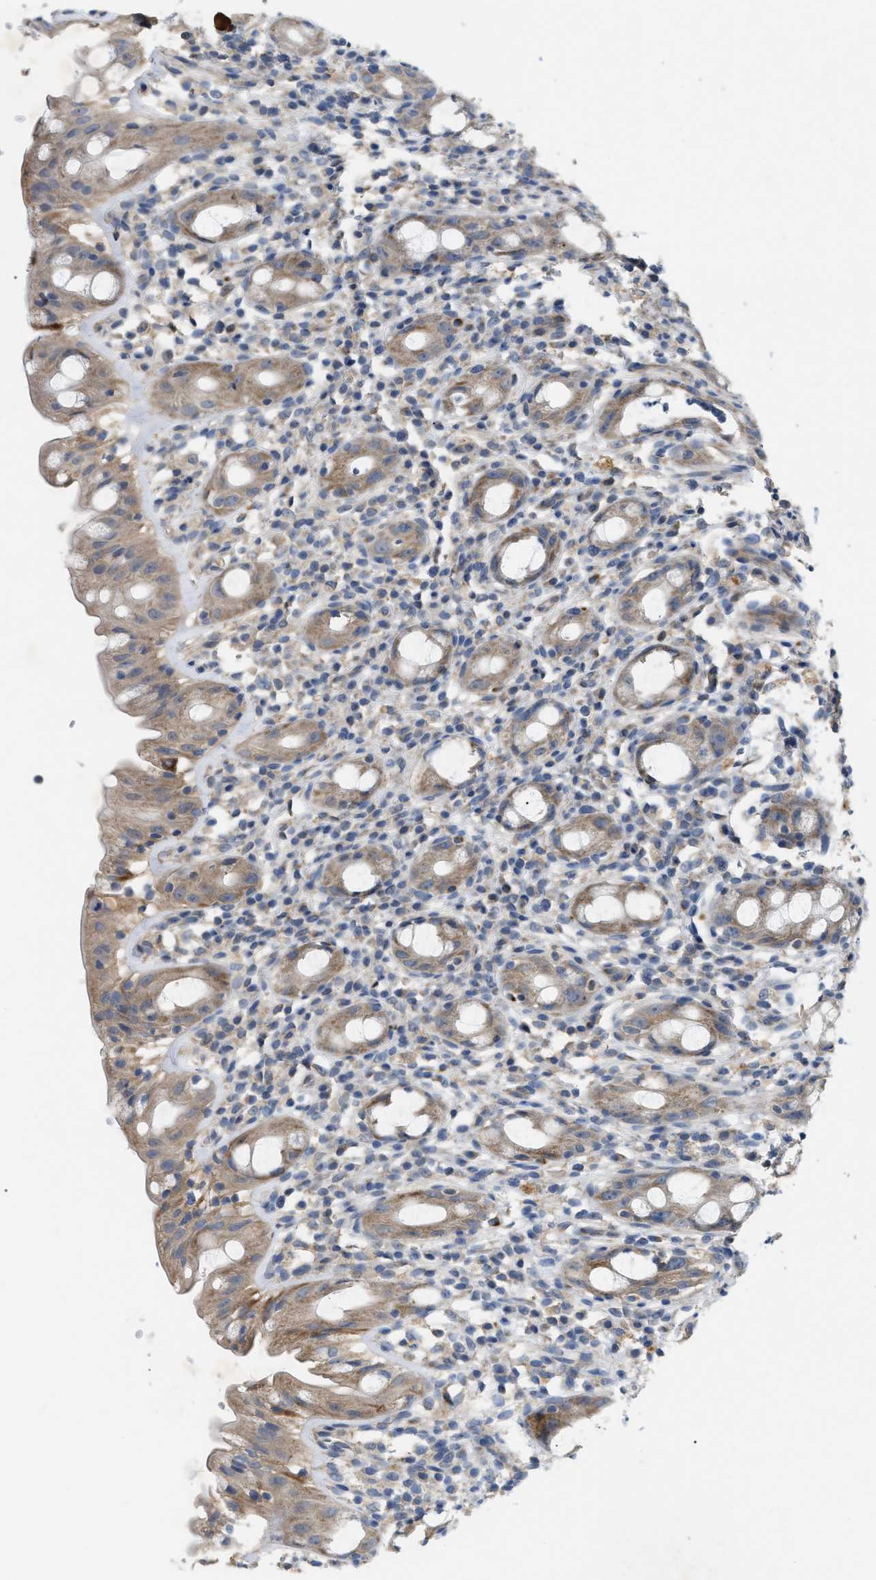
{"staining": {"intensity": "moderate", "quantity": ">75%", "location": "cytoplasmic/membranous"}, "tissue": "rectum", "cell_type": "Glandular cells", "image_type": "normal", "snomed": [{"axis": "morphology", "description": "Normal tissue, NOS"}, {"axis": "topography", "description": "Rectum"}], "caption": "IHC (DAB) staining of unremarkable human rectum demonstrates moderate cytoplasmic/membranous protein staining in about >75% of glandular cells. (Stains: DAB in brown, nuclei in blue, Microscopy: brightfield microscopy at high magnification).", "gene": "DHX58", "patient": {"sex": "male", "age": 44}}